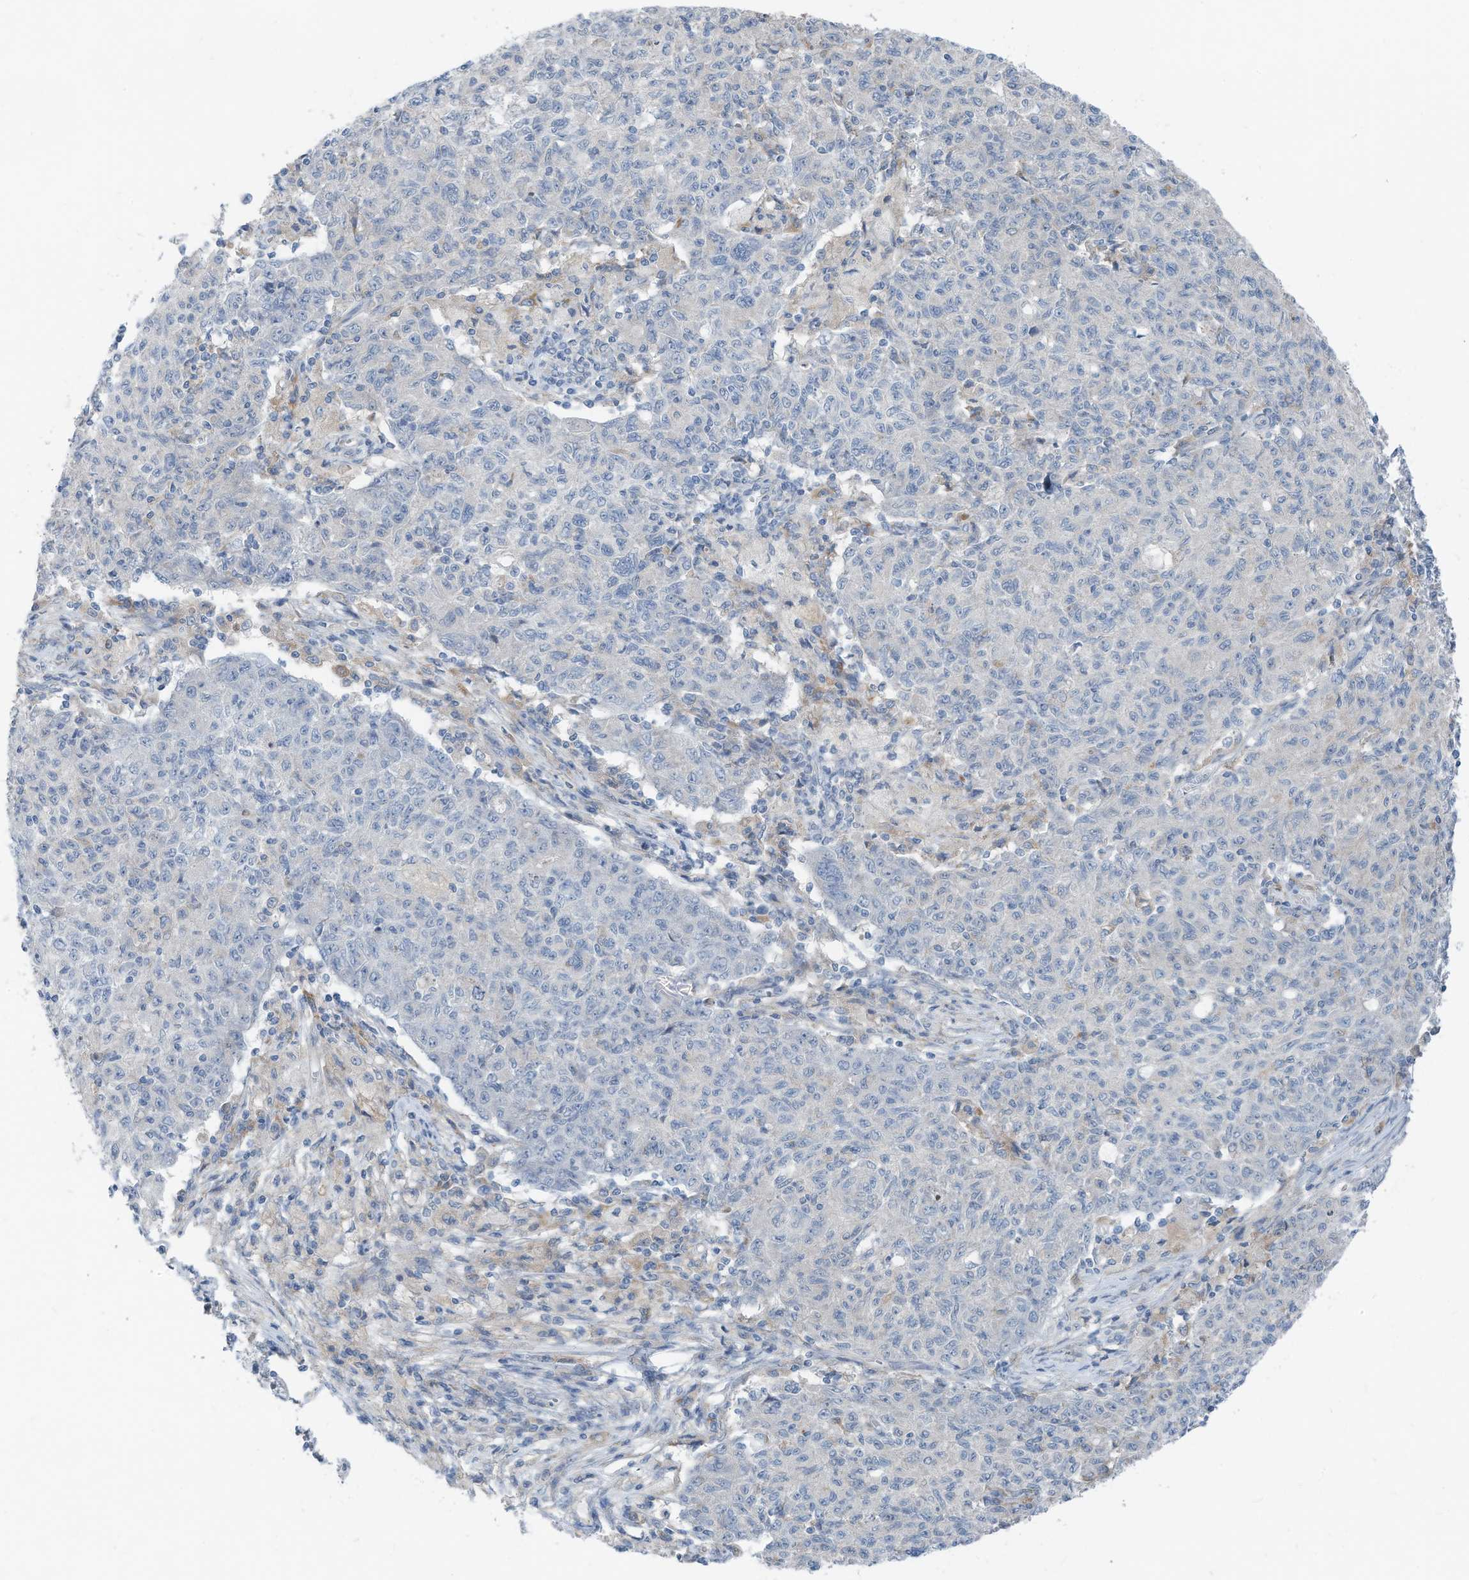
{"staining": {"intensity": "negative", "quantity": "none", "location": "none"}, "tissue": "ovarian cancer", "cell_type": "Tumor cells", "image_type": "cancer", "snomed": [{"axis": "morphology", "description": "Carcinoma, endometroid"}, {"axis": "topography", "description": "Ovary"}], "caption": "There is no significant positivity in tumor cells of ovarian cancer.", "gene": "LDAH", "patient": {"sex": "female", "age": 42}}